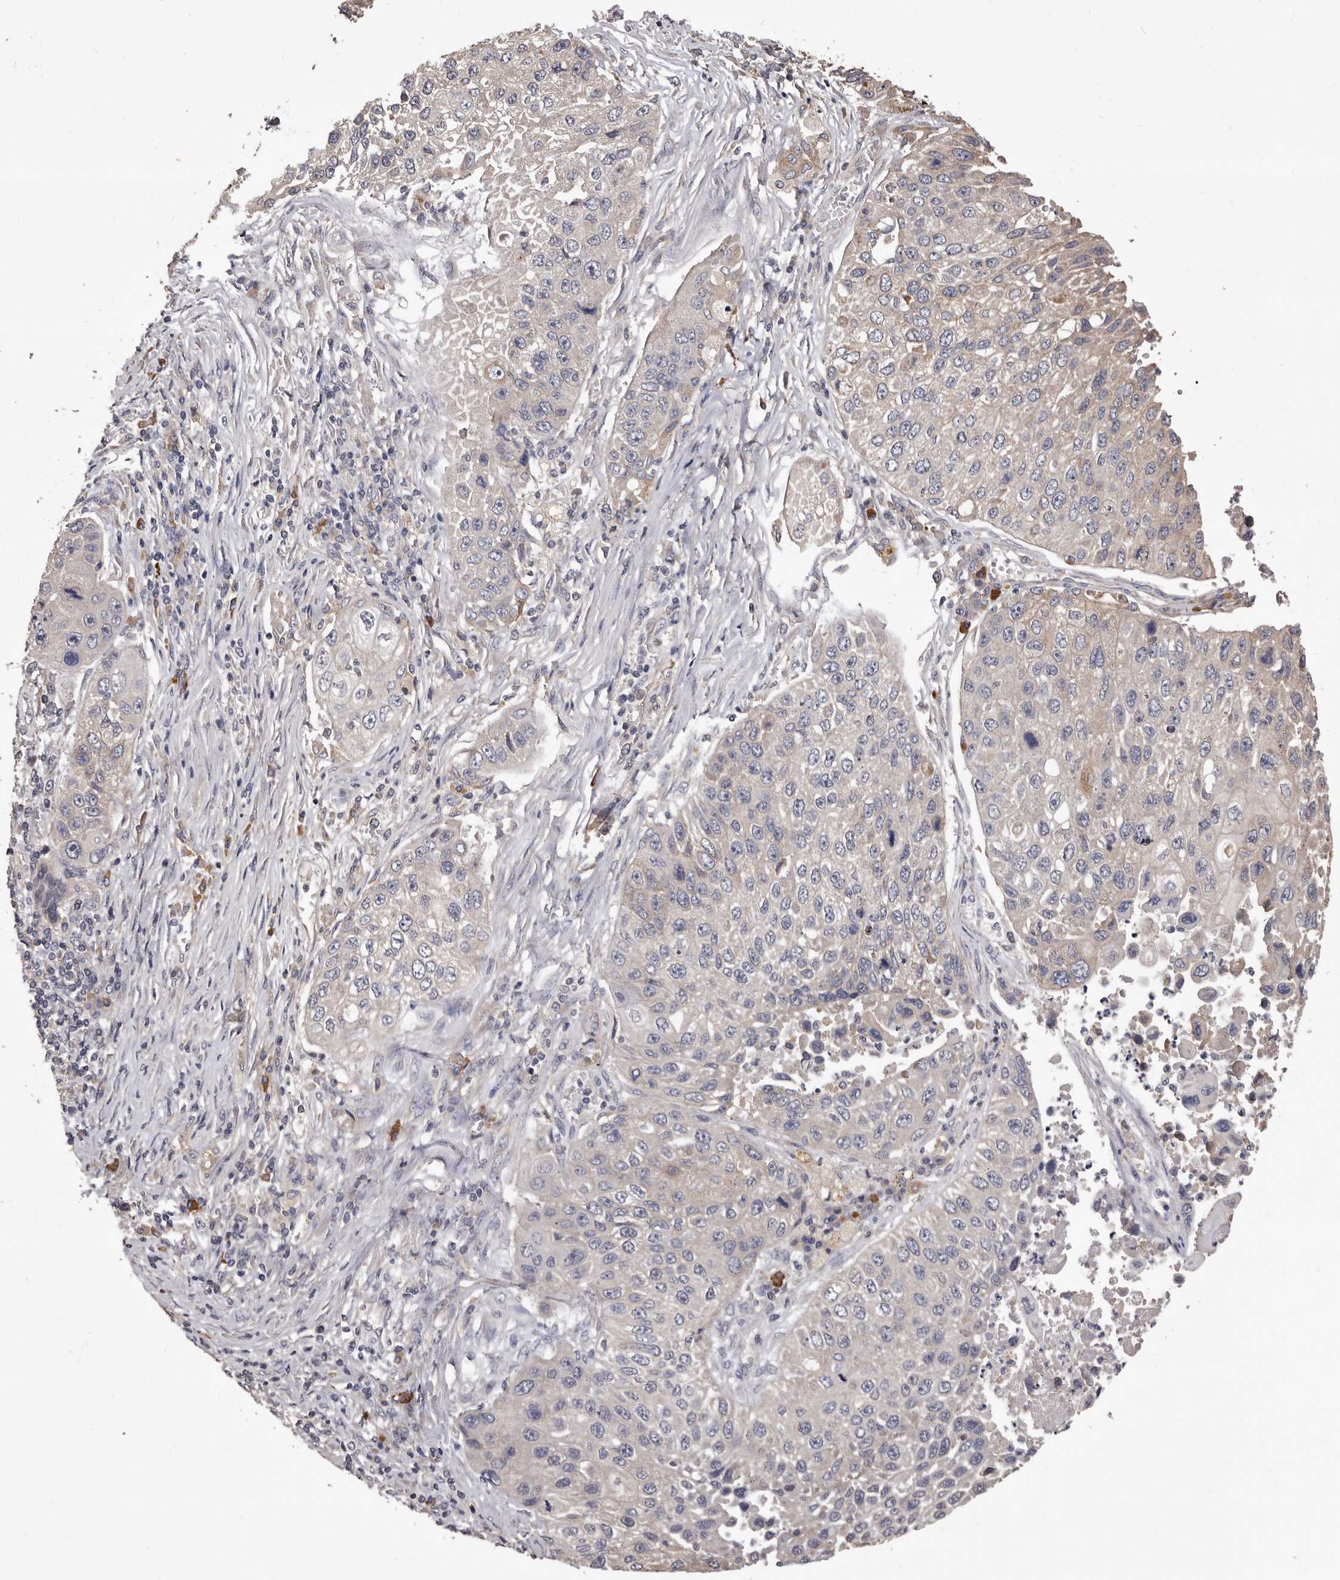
{"staining": {"intensity": "negative", "quantity": "none", "location": "none"}, "tissue": "lung cancer", "cell_type": "Tumor cells", "image_type": "cancer", "snomed": [{"axis": "morphology", "description": "Squamous cell carcinoma, NOS"}, {"axis": "topography", "description": "Lung"}], "caption": "A high-resolution photomicrograph shows IHC staining of squamous cell carcinoma (lung), which shows no significant staining in tumor cells. (DAB IHC visualized using brightfield microscopy, high magnification).", "gene": "ETNK1", "patient": {"sex": "male", "age": 61}}